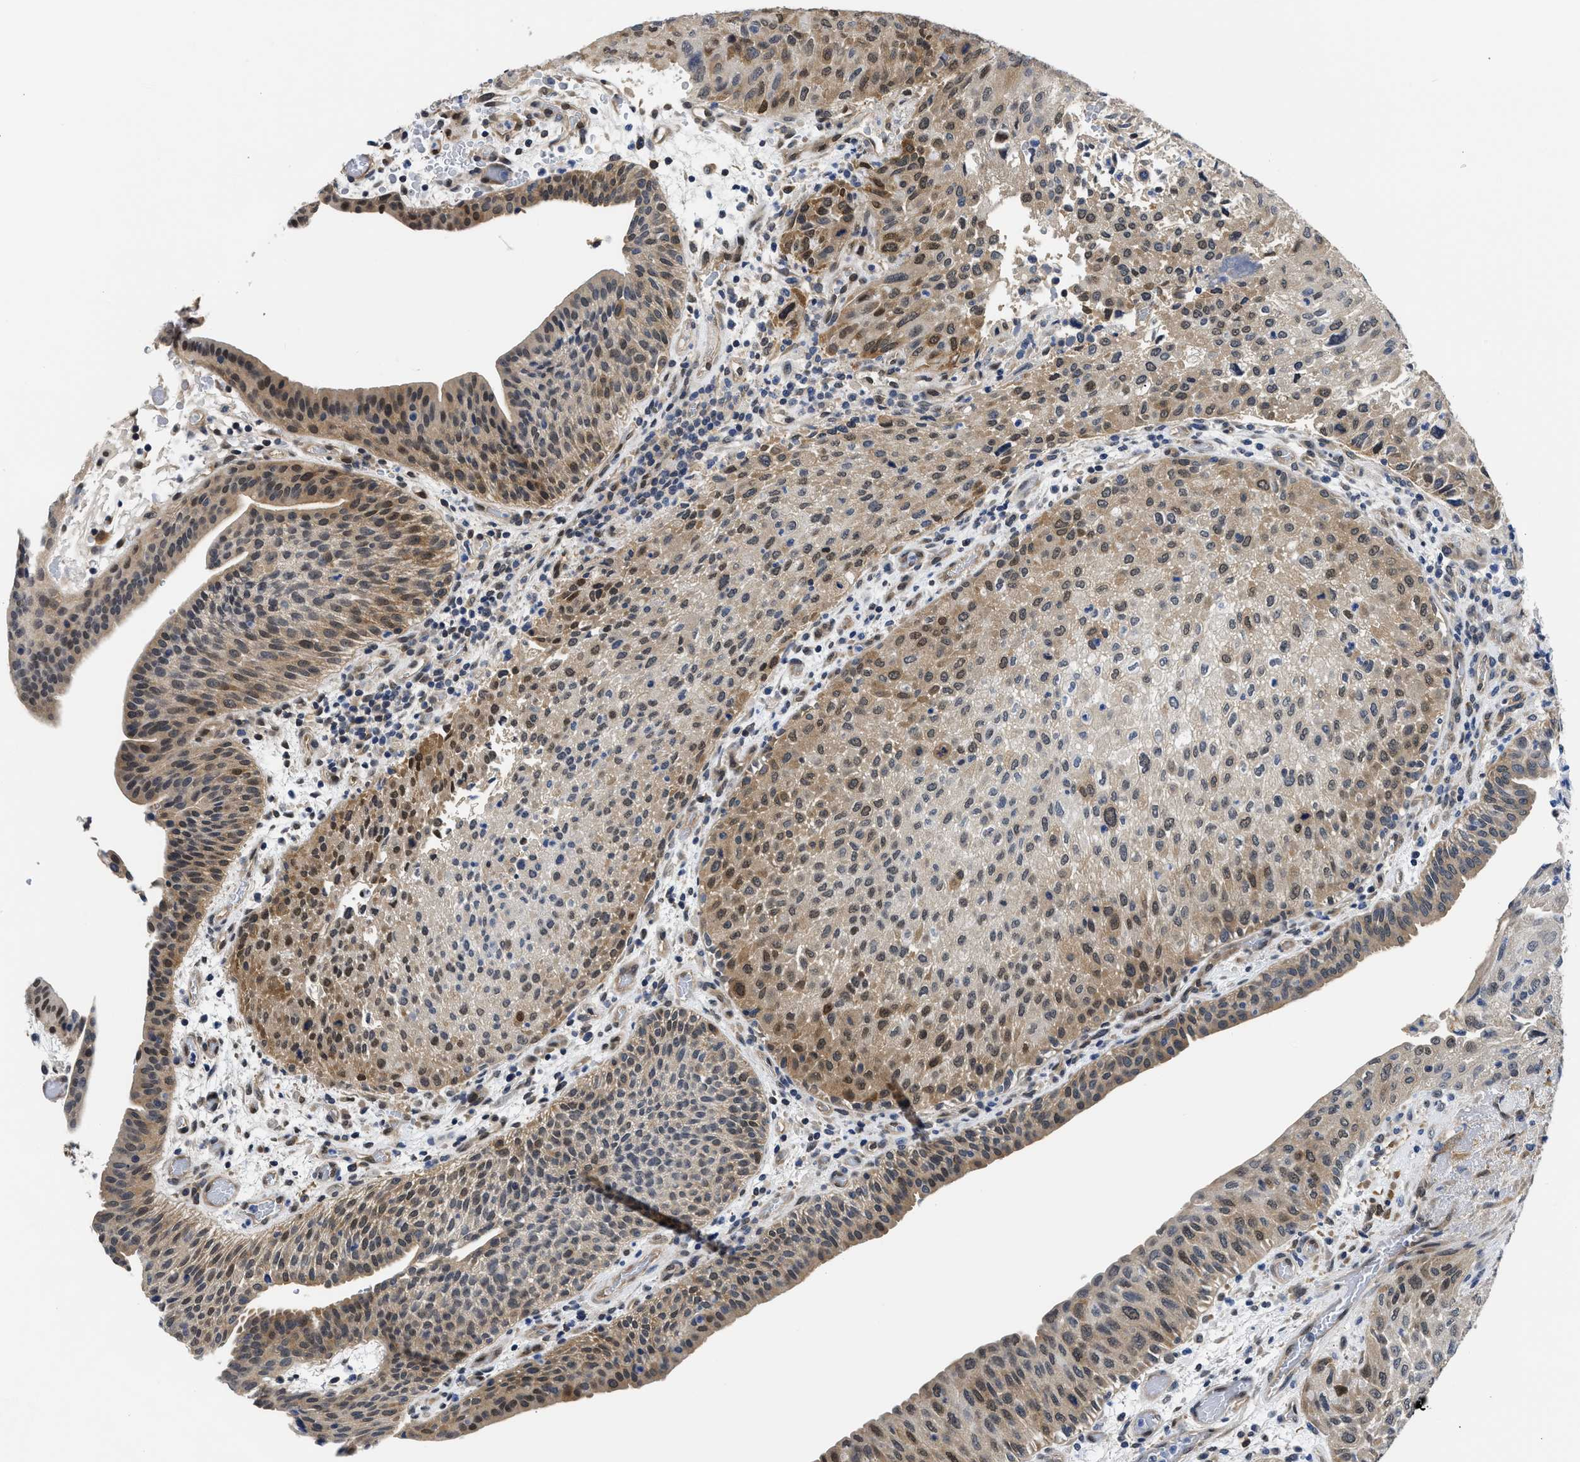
{"staining": {"intensity": "moderate", "quantity": ">75%", "location": "cytoplasmic/membranous,nuclear"}, "tissue": "urothelial cancer", "cell_type": "Tumor cells", "image_type": "cancer", "snomed": [{"axis": "morphology", "description": "Urothelial carcinoma, Low grade"}, {"axis": "morphology", "description": "Urothelial carcinoma, High grade"}, {"axis": "topography", "description": "Urinary bladder"}], "caption": "This histopathology image exhibits urothelial carcinoma (high-grade) stained with immunohistochemistry to label a protein in brown. The cytoplasmic/membranous and nuclear of tumor cells show moderate positivity for the protein. Nuclei are counter-stained blue.", "gene": "XPO5", "patient": {"sex": "male", "age": 35}}